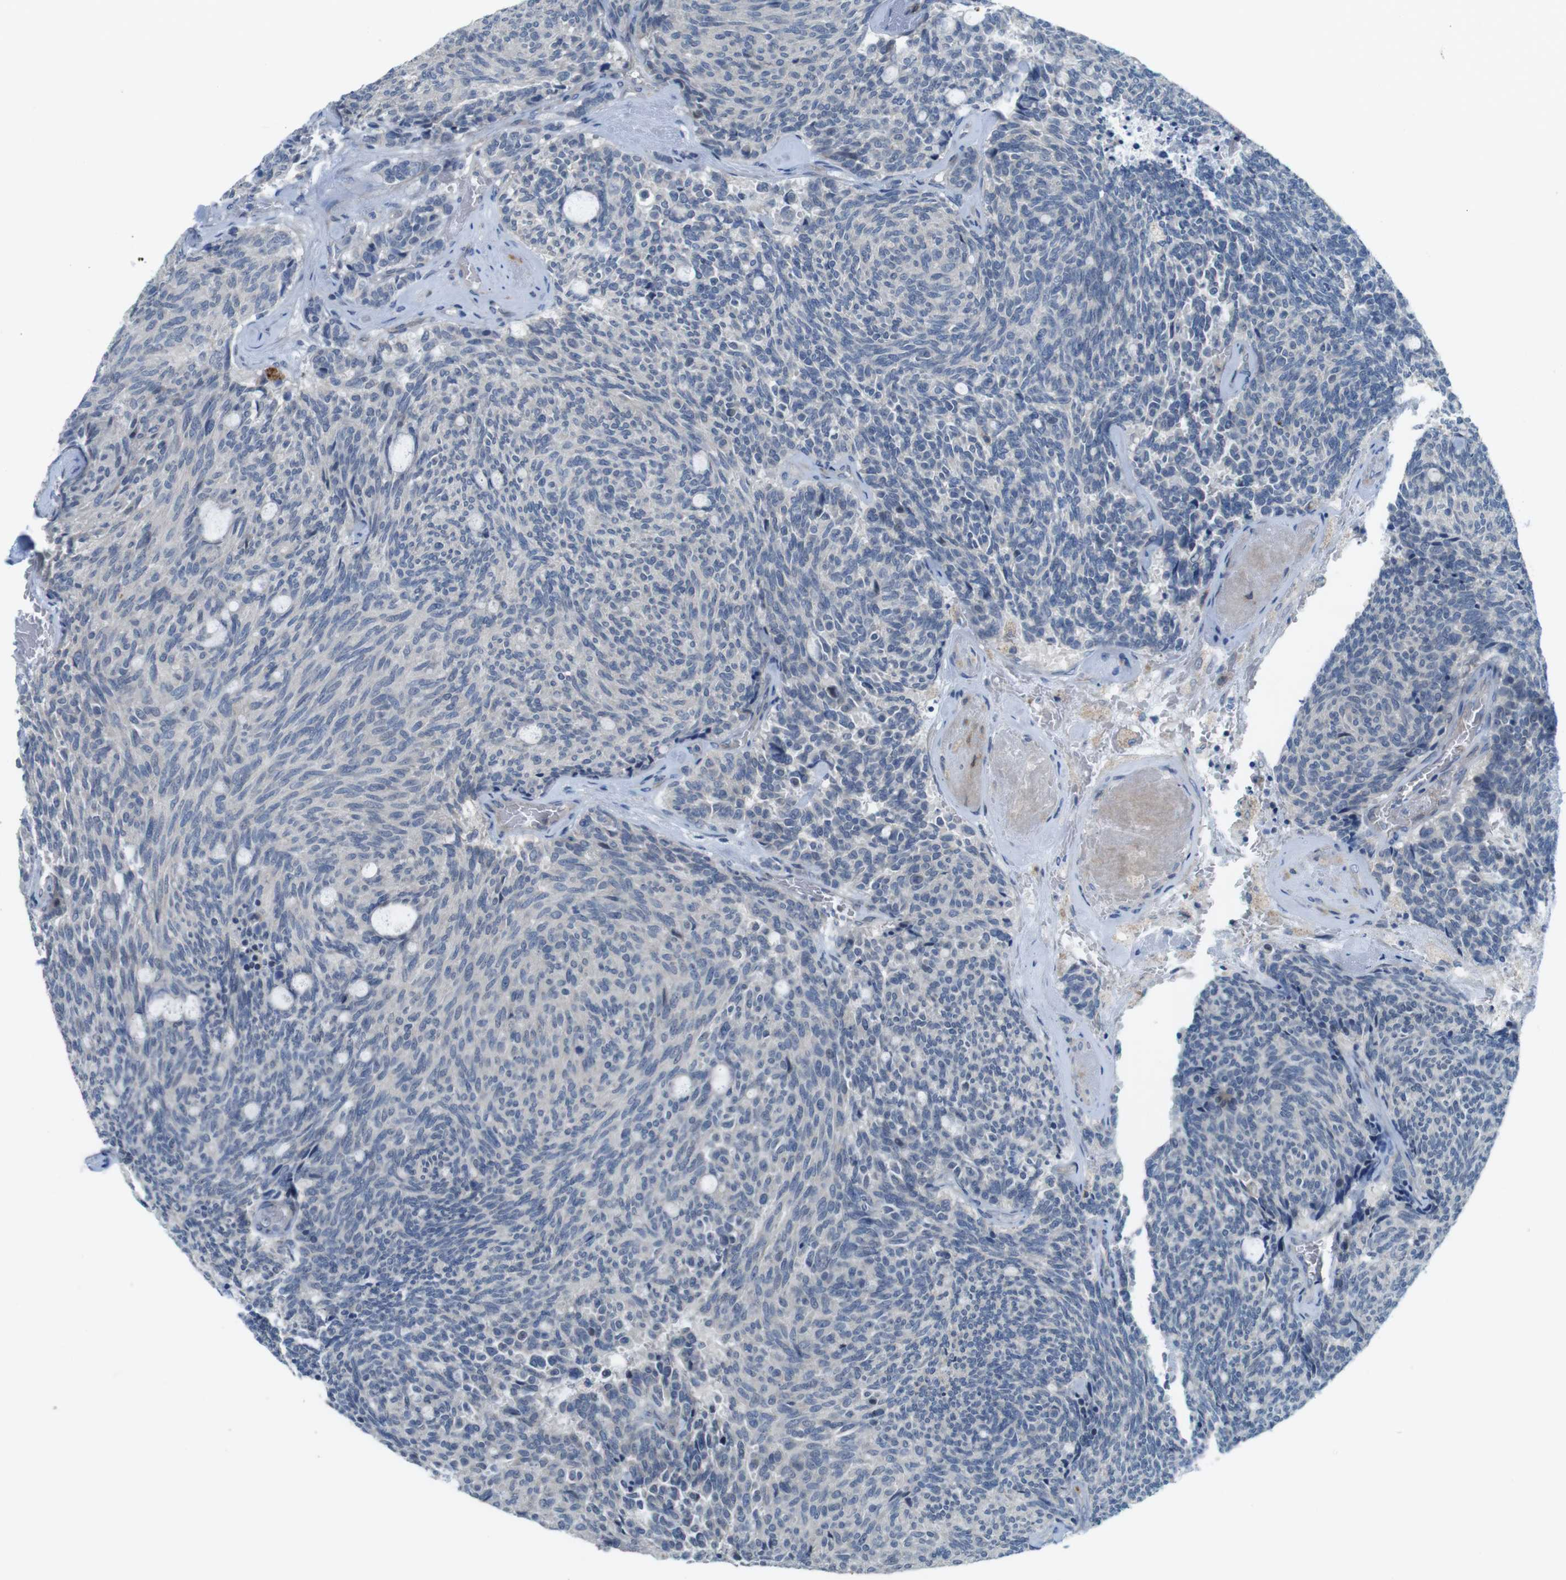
{"staining": {"intensity": "negative", "quantity": "none", "location": "none"}, "tissue": "carcinoid", "cell_type": "Tumor cells", "image_type": "cancer", "snomed": [{"axis": "morphology", "description": "Carcinoid, malignant, NOS"}, {"axis": "topography", "description": "Pancreas"}], "caption": "The micrograph demonstrates no staining of tumor cells in malignant carcinoid.", "gene": "TYW1", "patient": {"sex": "female", "age": 54}}